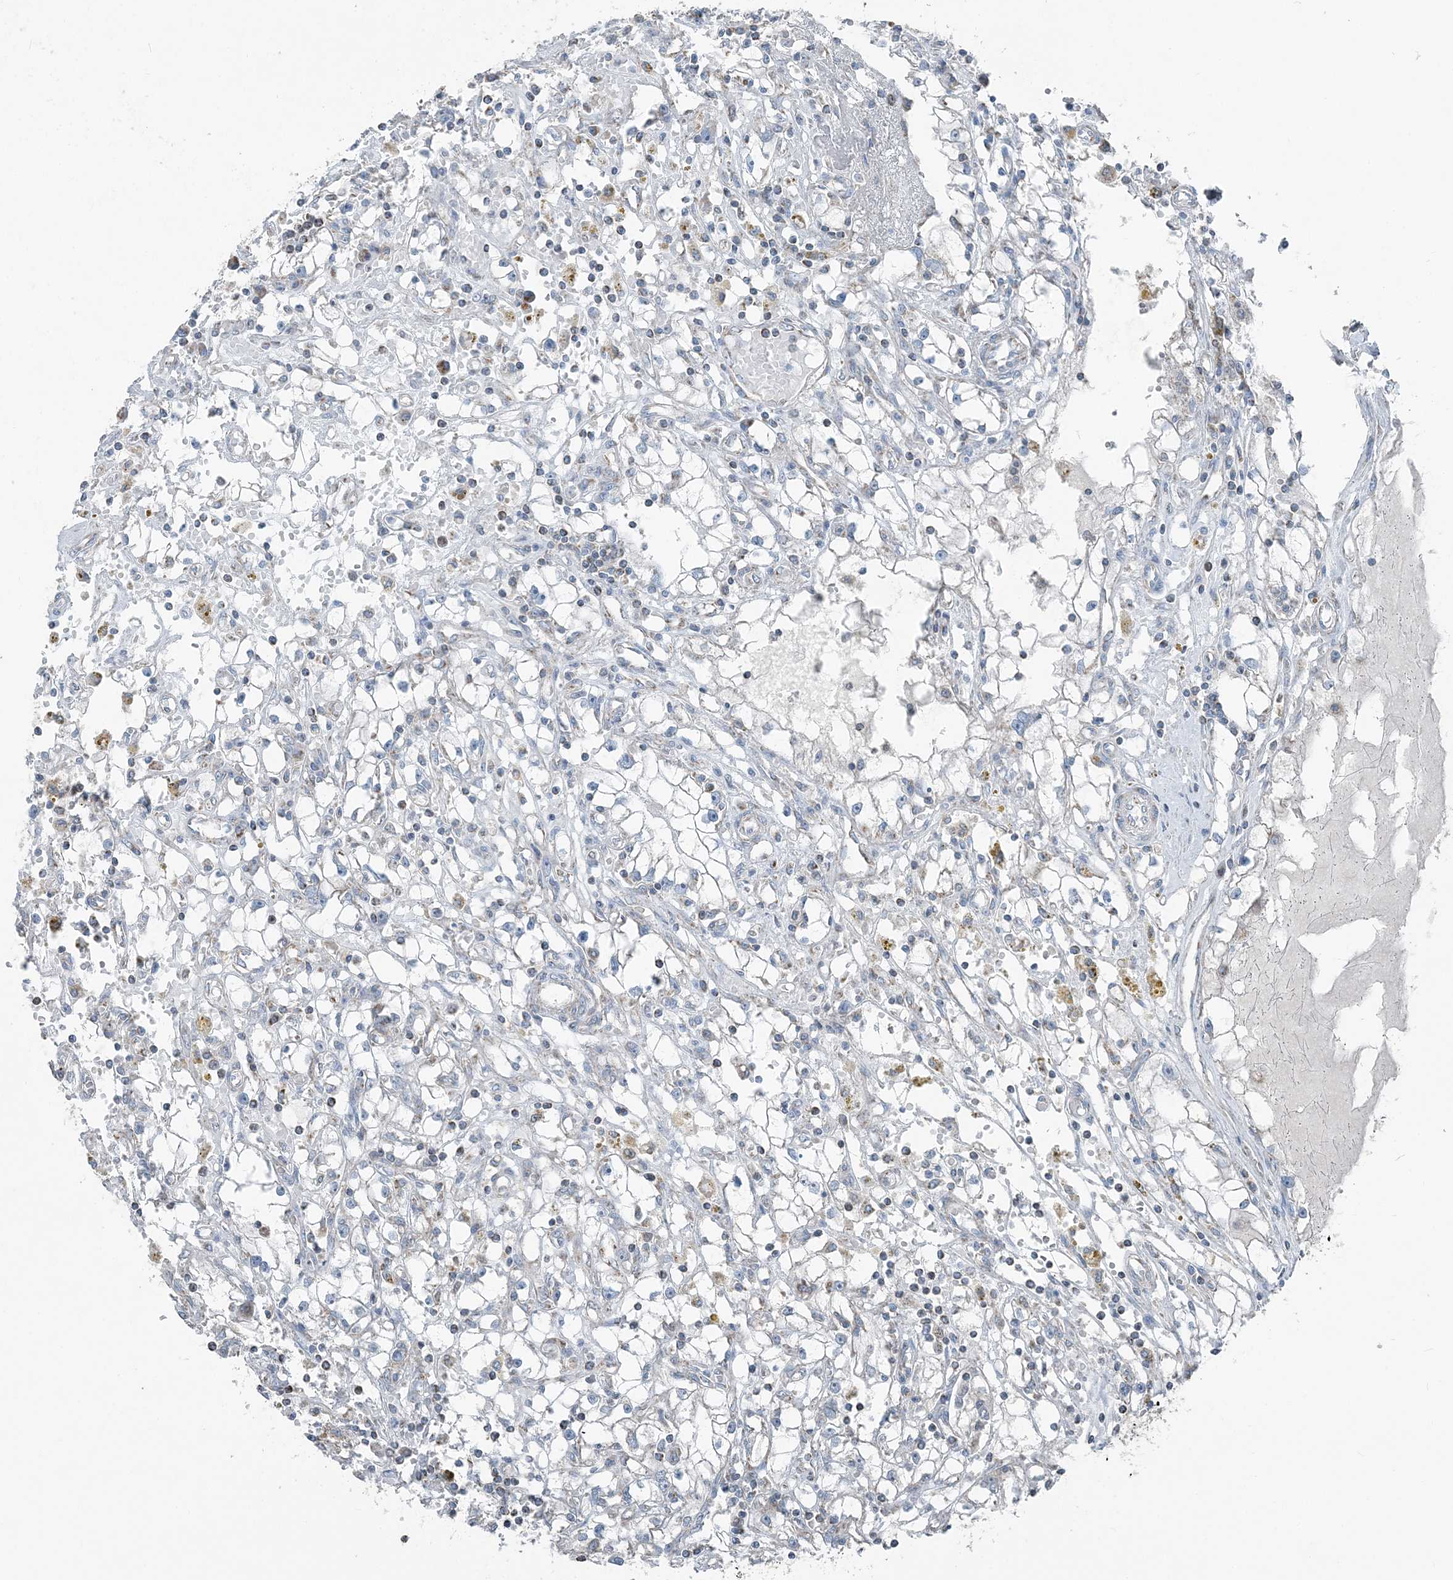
{"staining": {"intensity": "negative", "quantity": "none", "location": "none"}, "tissue": "renal cancer", "cell_type": "Tumor cells", "image_type": "cancer", "snomed": [{"axis": "morphology", "description": "Adenocarcinoma, NOS"}, {"axis": "topography", "description": "Kidney"}], "caption": "An IHC histopathology image of renal adenocarcinoma is shown. There is no staining in tumor cells of renal adenocarcinoma.", "gene": "SUCLG1", "patient": {"sex": "male", "age": 56}}